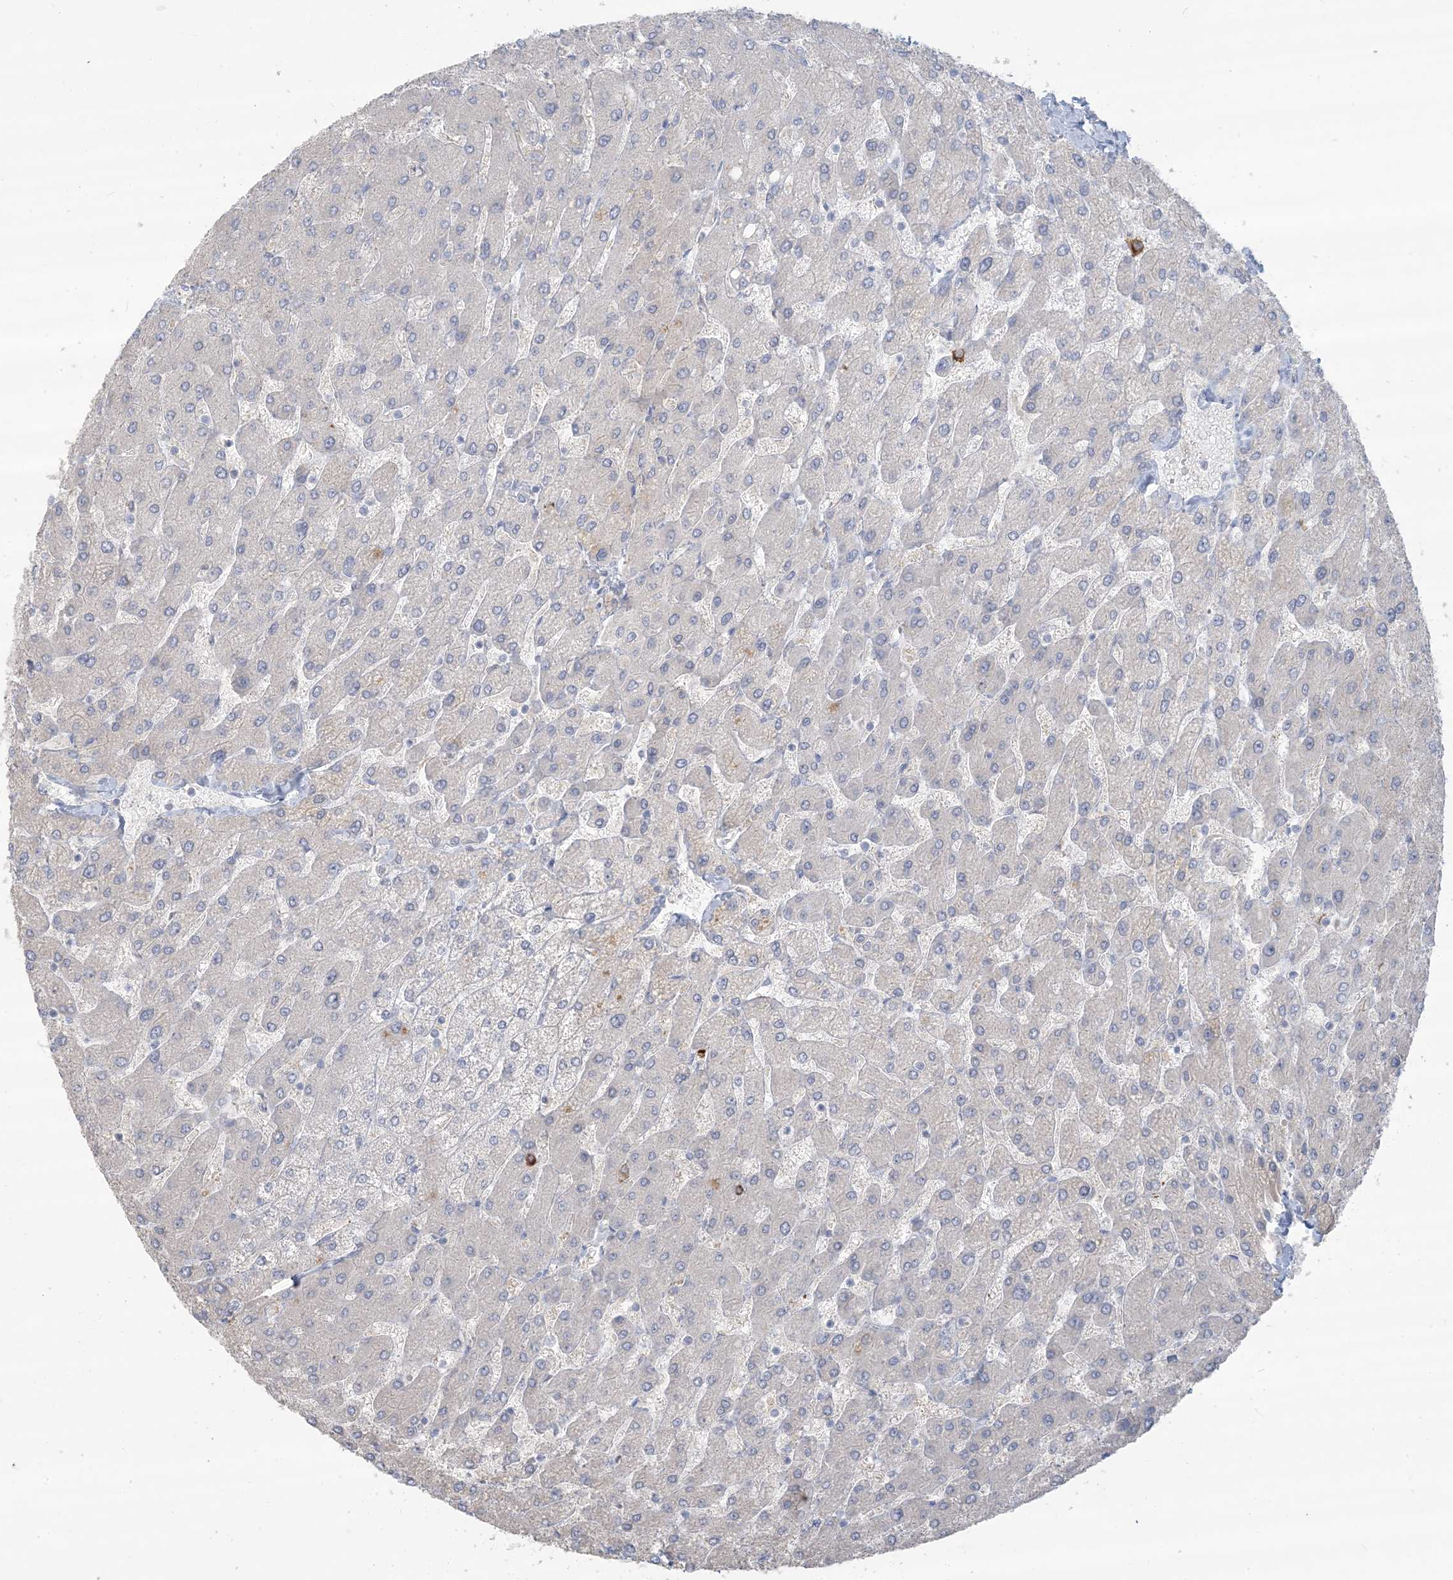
{"staining": {"intensity": "negative", "quantity": "none", "location": "none"}, "tissue": "liver", "cell_type": "Cholangiocytes", "image_type": "normal", "snomed": [{"axis": "morphology", "description": "Normal tissue, NOS"}, {"axis": "topography", "description": "Liver"}], "caption": "This is a histopathology image of IHC staining of benign liver, which shows no staining in cholangiocytes. (DAB (3,3'-diaminobenzidine) IHC visualized using brightfield microscopy, high magnification).", "gene": "SCML1", "patient": {"sex": "male", "age": 55}}